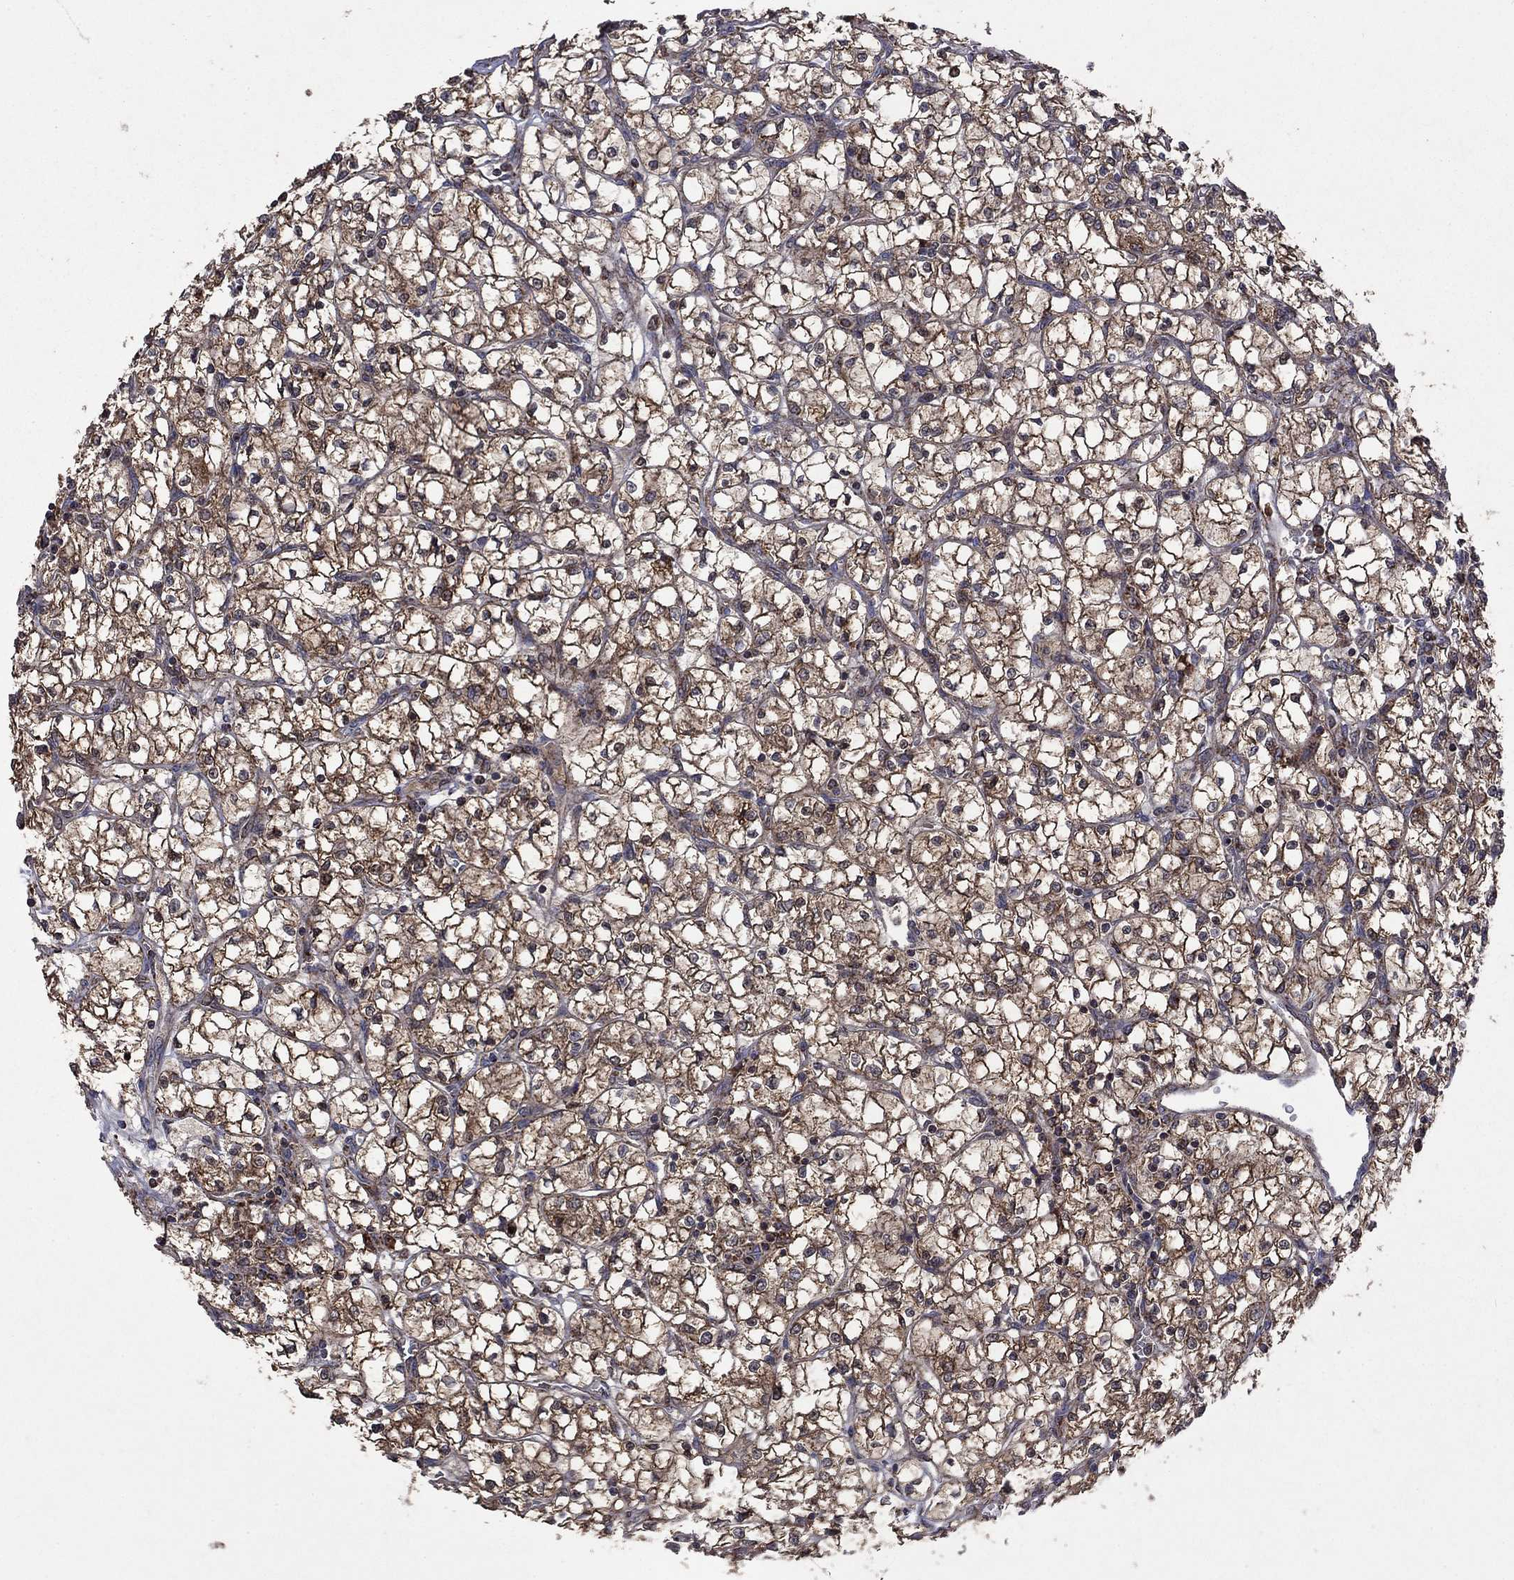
{"staining": {"intensity": "moderate", "quantity": ">75%", "location": "cytoplasmic/membranous"}, "tissue": "renal cancer", "cell_type": "Tumor cells", "image_type": "cancer", "snomed": [{"axis": "morphology", "description": "Adenocarcinoma, NOS"}, {"axis": "topography", "description": "Kidney"}], "caption": "Immunohistochemistry of renal cancer demonstrates medium levels of moderate cytoplasmic/membranous positivity in about >75% of tumor cells.", "gene": "DPH1", "patient": {"sex": "female", "age": 64}}